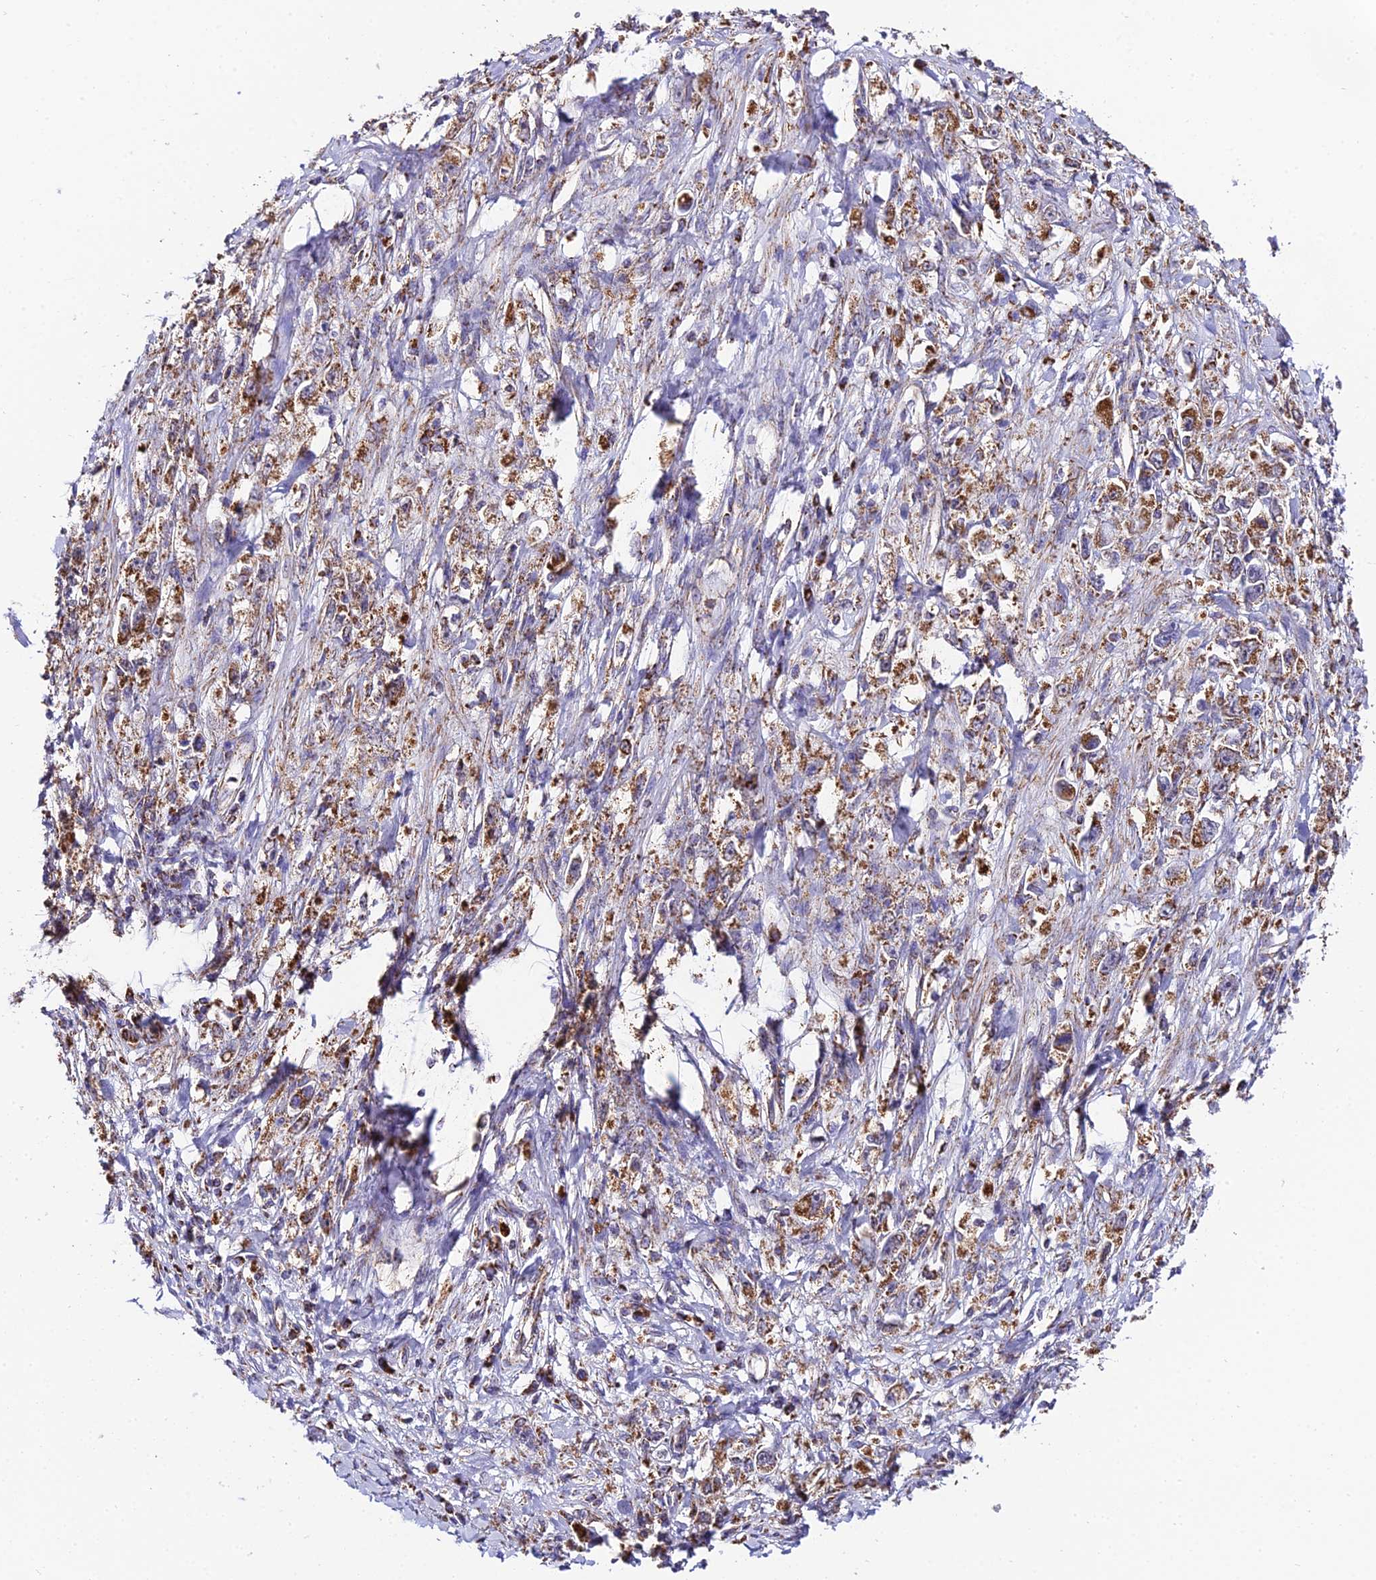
{"staining": {"intensity": "strong", "quantity": ">75%", "location": "cytoplasmic/membranous"}, "tissue": "stomach cancer", "cell_type": "Tumor cells", "image_type": "cancer", "snomed": [{"axis": "morphology", "description": "Adenocarcinoma, NOS"}, {"axis": "topography", "description": "Stomach"}], "caption": "This image reveals immunohistochemistry (IHC) staining of adenocarcinoma (stomach), with high strong cytoplasmic/membranous expression in approximately >75% of tumor cells.", "gene": "PSMD2", "patient": {"sex": "female", "age": 59}}